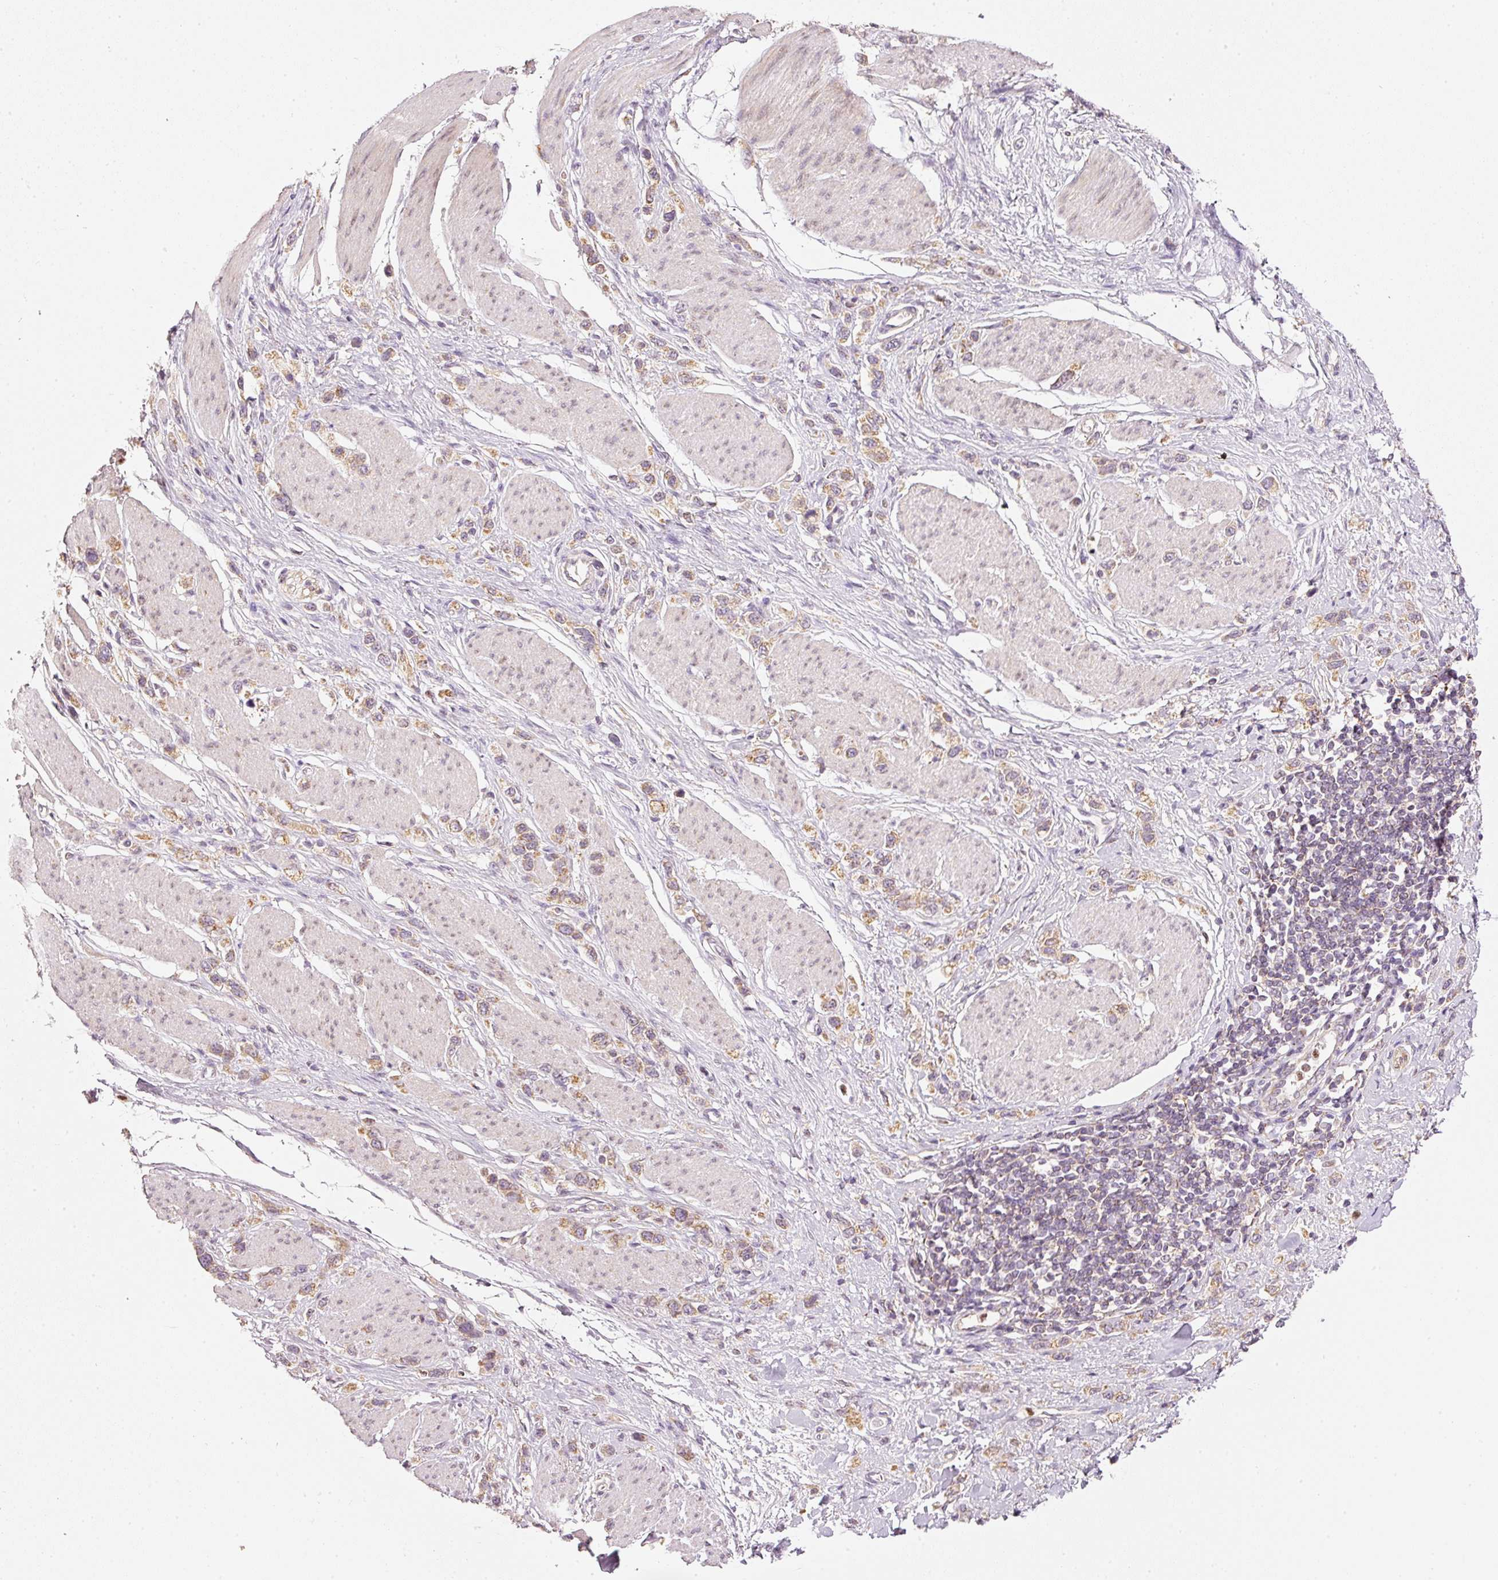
{"staining": {"intensity": "moderate", "quantity": ">75%", "location": "cytoplasmic/membranous"}, "tissue": "stomach cancer", "cell_type": "Tumor cells", "image_type": "cancer", "snomed": [{"axis": "morphology", "description": "Adenocarcinoma, NOS"}, {"axis": "topography", "description": "Stomach"}], "caption": "Immunohistochemical staining of human adenocarcinoma (stomach) exhibits medium levels of moderate cytoplasmic/membranous protein positivity in approximately >75% of tumor cells. Nuclei are stained in blue.", "gene": "MTHFD1L", "patient": {"sex": "female", "age": 65}}